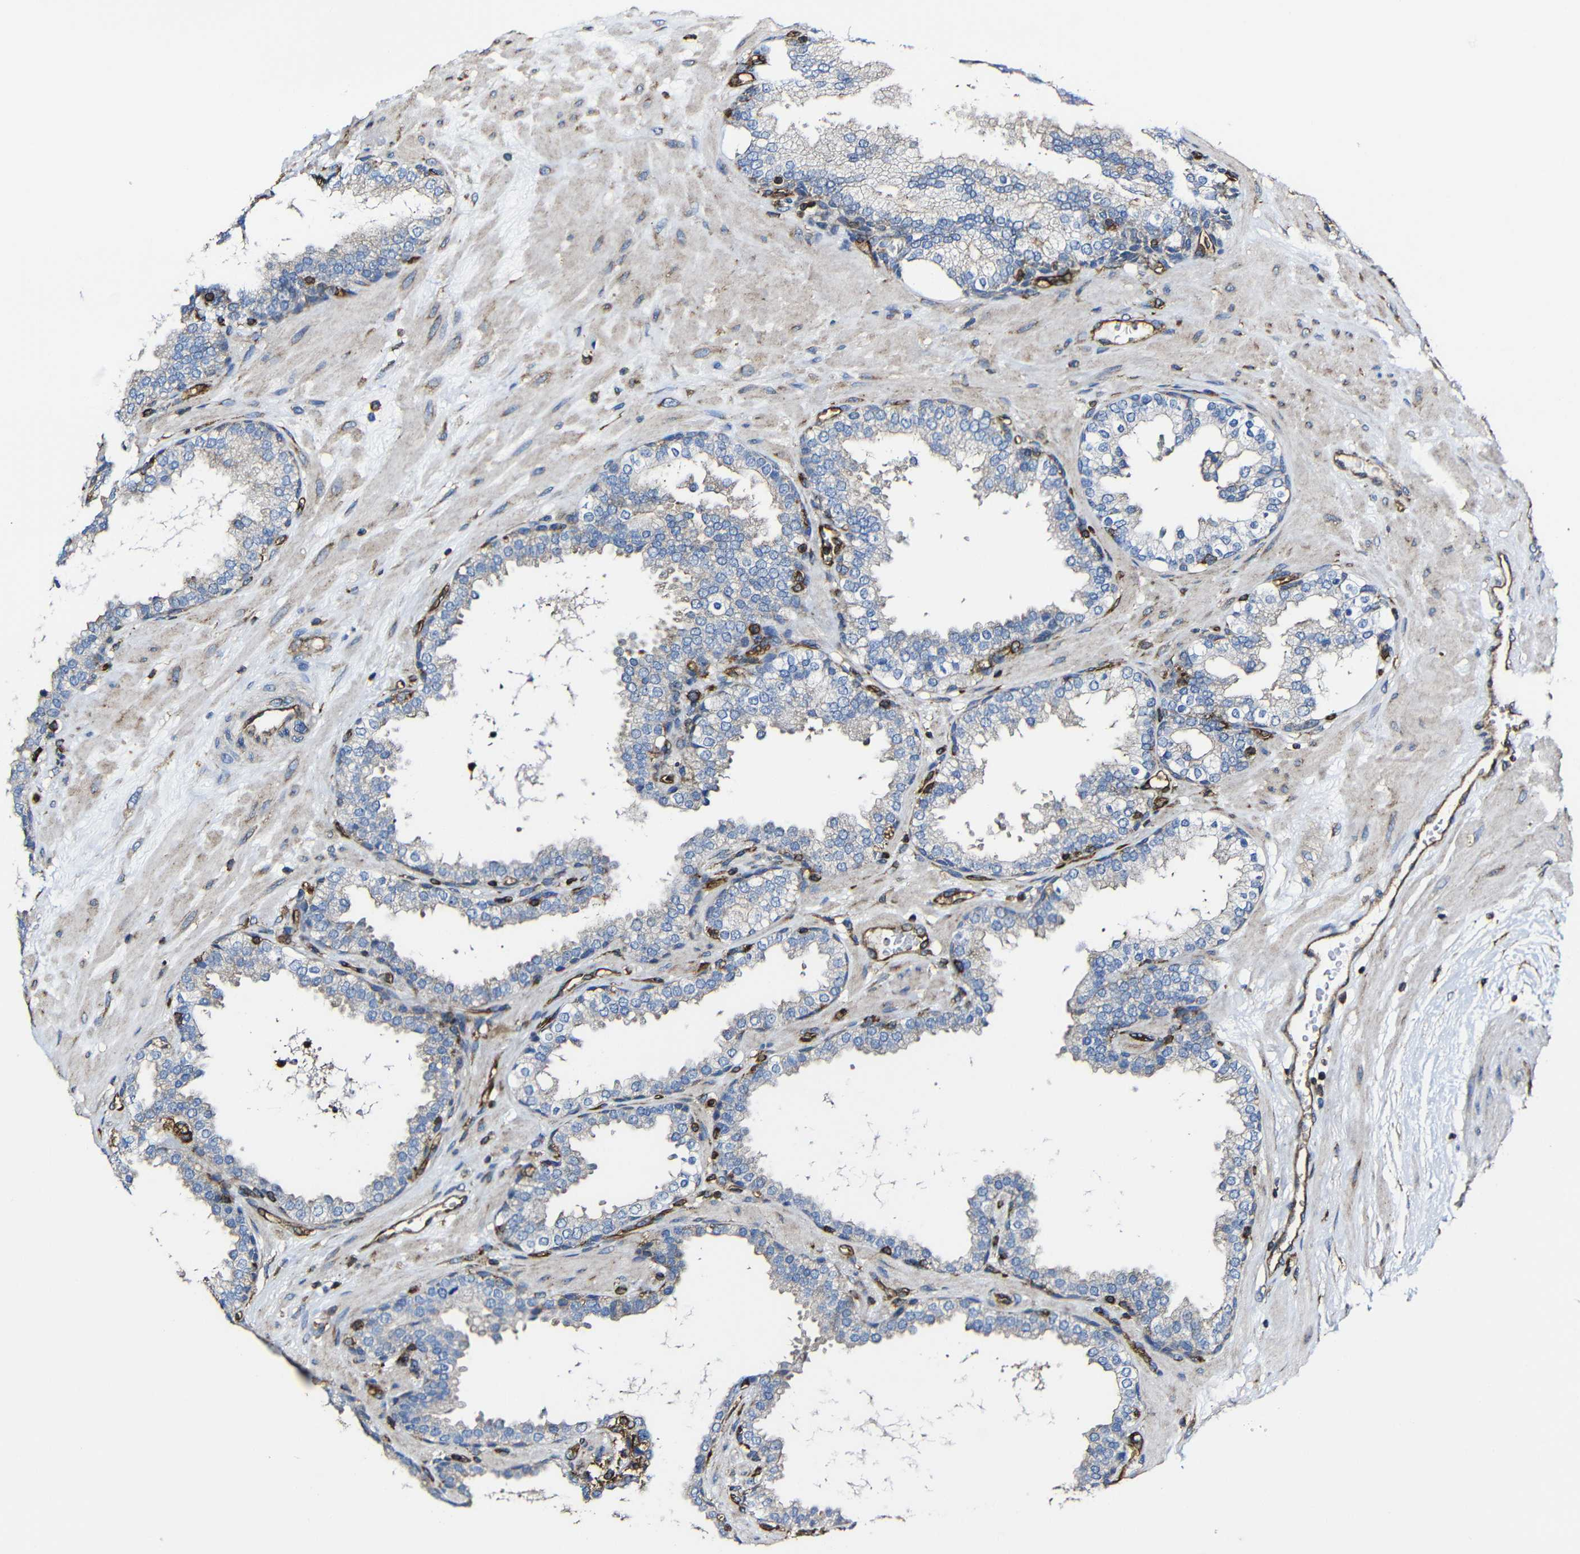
{"staining": {"intensity": "weak", "quantity": "25%-75%", "location": "cytoplasmic/membranous"}, "tissue": "prostate", "cell_type": "Glandular cells", "image_type": "normal", "snomed": [{"axis": "morphology", "description": "Normal tissue, NOS"}, {"axis": "topography", "description": "Prostate"}], "caption": "Immunohistochemistry (IHC) of normal prostate shows low levels of weak cytoplasmic/membranous staining in about 25%-75% of glandular cells.", "gene": "MSN", "patient": {"sex": "male", "age": 51}}